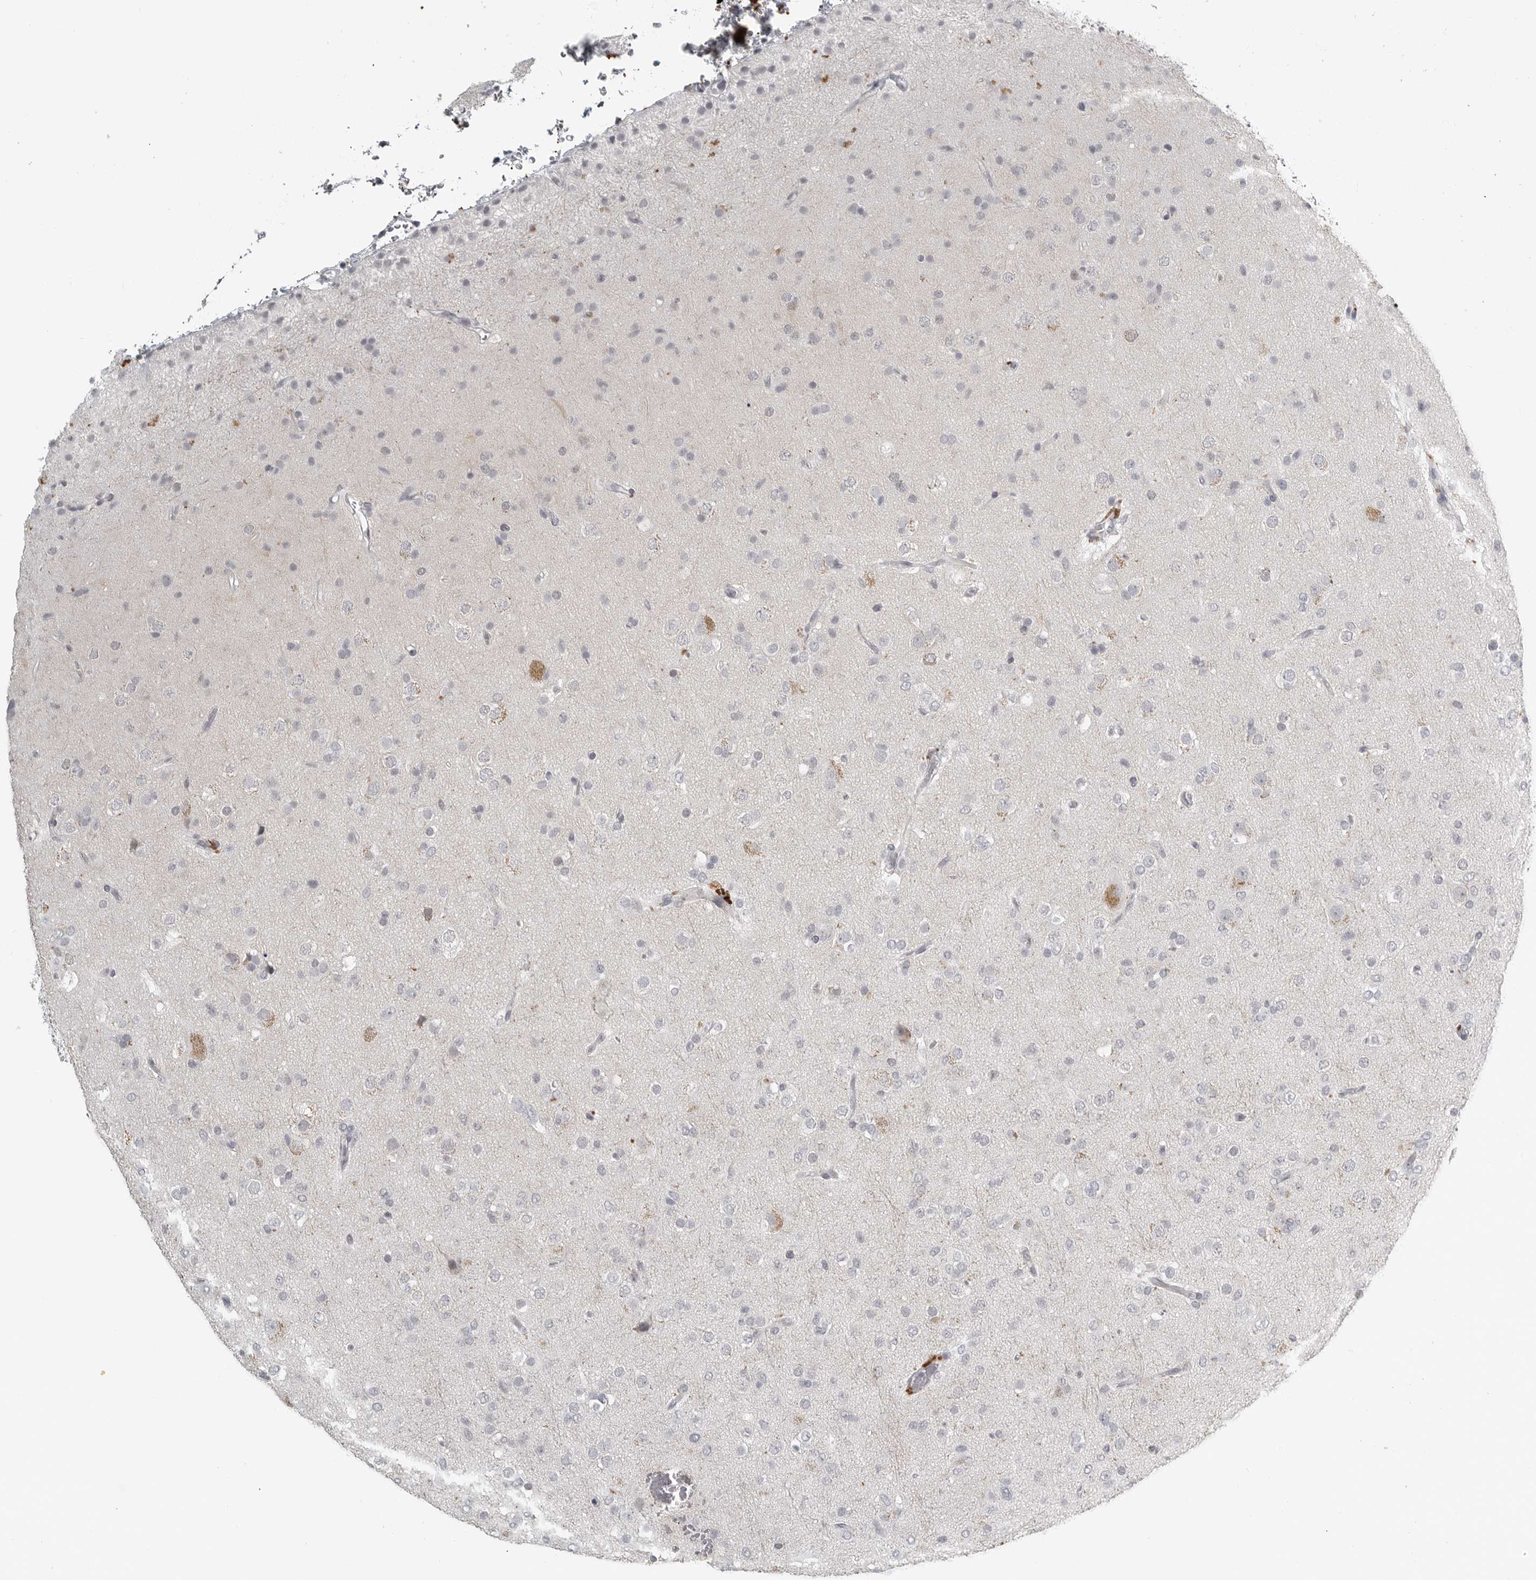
{"staining": {"intensity": "negative", "quantity": "none", "location": "none"}, "tissue": "glioma", "cell_type": "Tumor cells", "image_type": "cancer", "snomed": [{"axis": "morphology", "description": "Glioma, malignant, Low grade"}, {"axis": "topography", "description": "Brain"}], "caption": "The immunohistochemistry image has no significant staining in tumor cells of malignant glioma (low-grade) tissue. (DAB (3,3'-diaminobenzidine) IHC visualized using brightfield microscopy, high magnification).", "gene": "BPIFA1", "patient": {"sex": "male", "age": 65}}